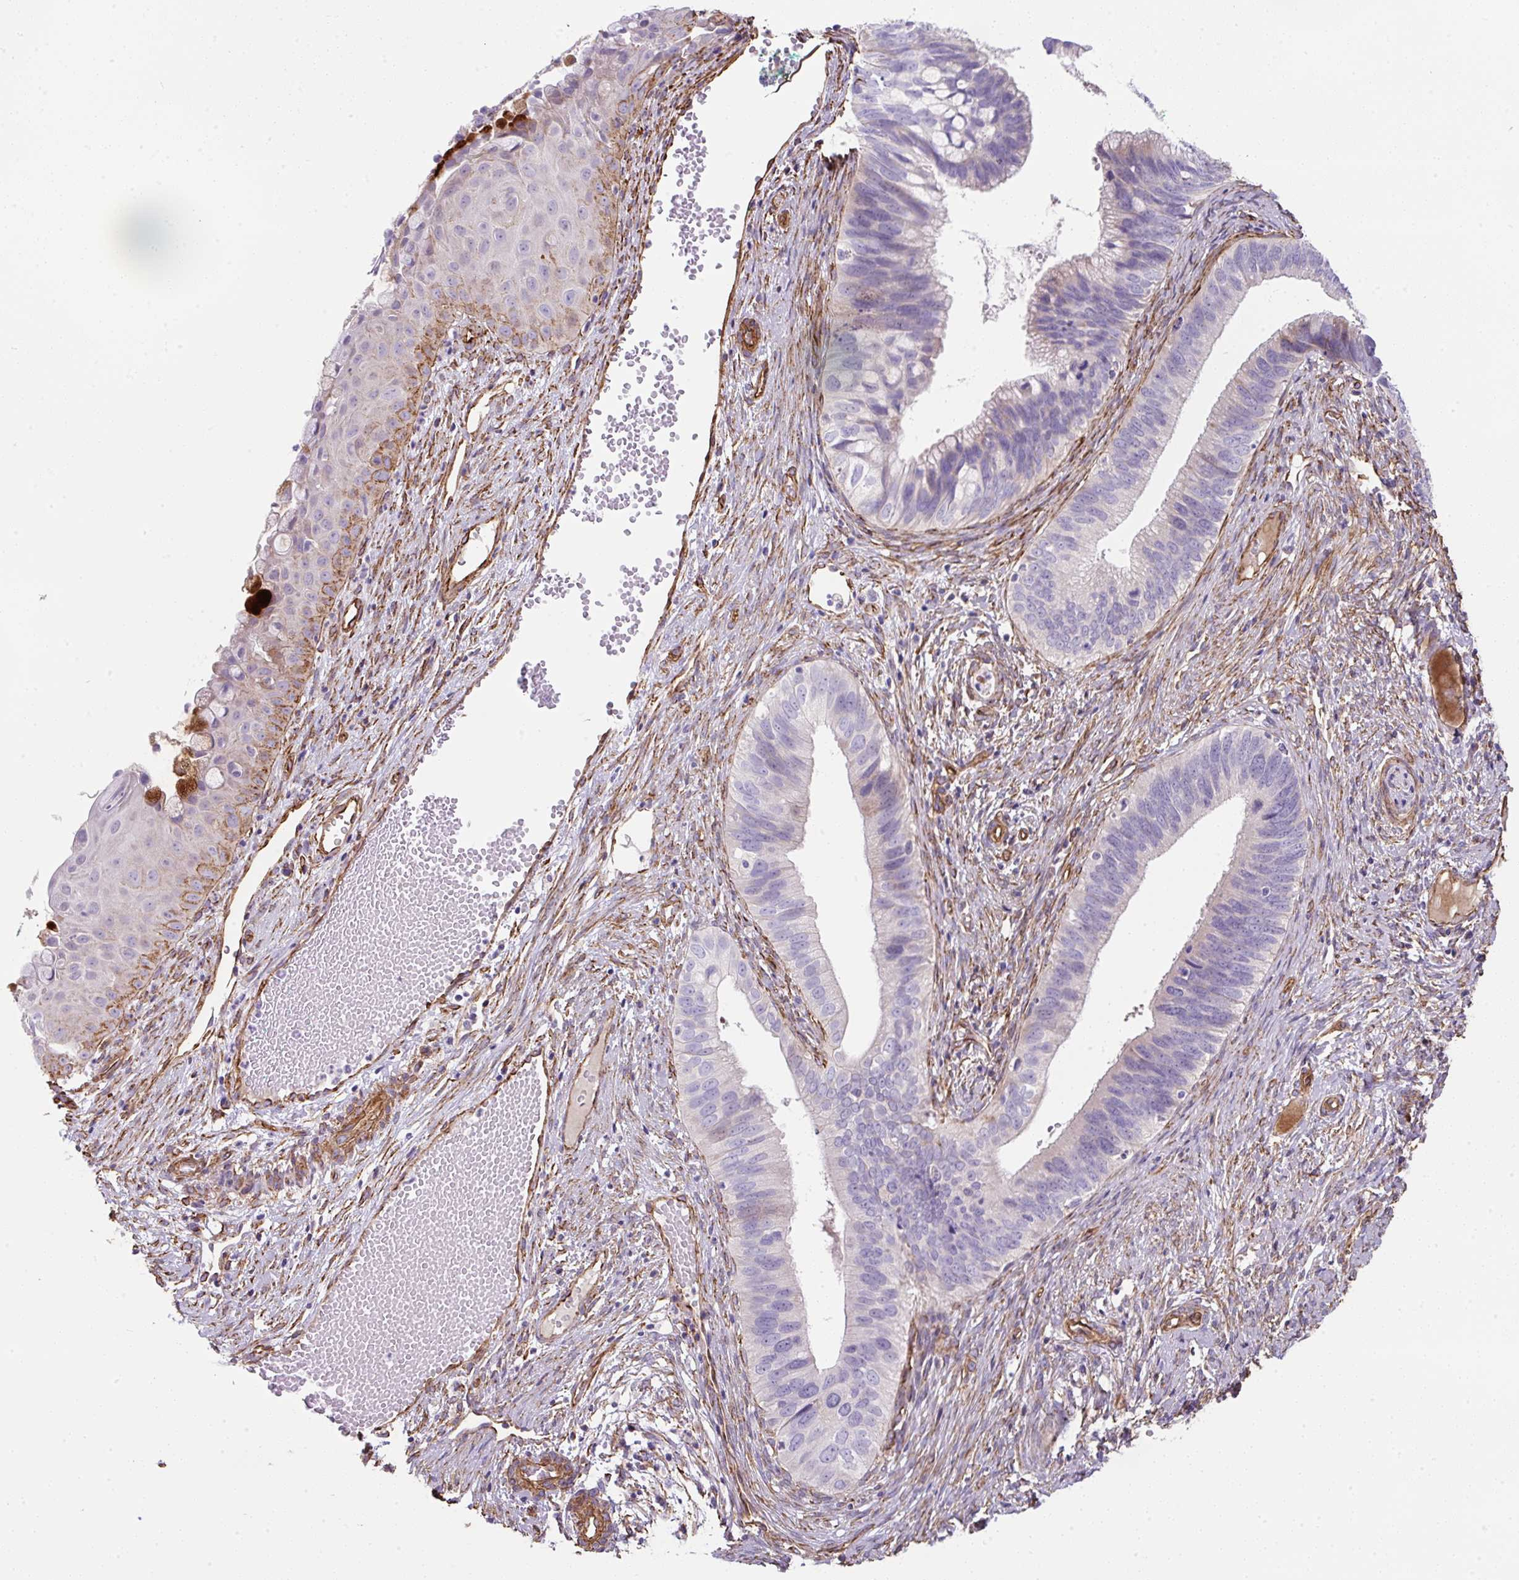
{"staining": {"intensity": "negative", "quantity": "none", "location": "none"}, "tissue": "cervical cancer", "cell_type": "Tumor cells", "image_type": "cancer", "snomed": [{"axis": "morphology", "description": "Adenocarcinoma, NOS"}, {"axis": "topography", "description": "Cervix"}], "caption": "Tumor cells are negative for brown protein staining in cervical cancer.", "gene": "ANKUB1", "patient": {"sex": "female", "age": 42}}